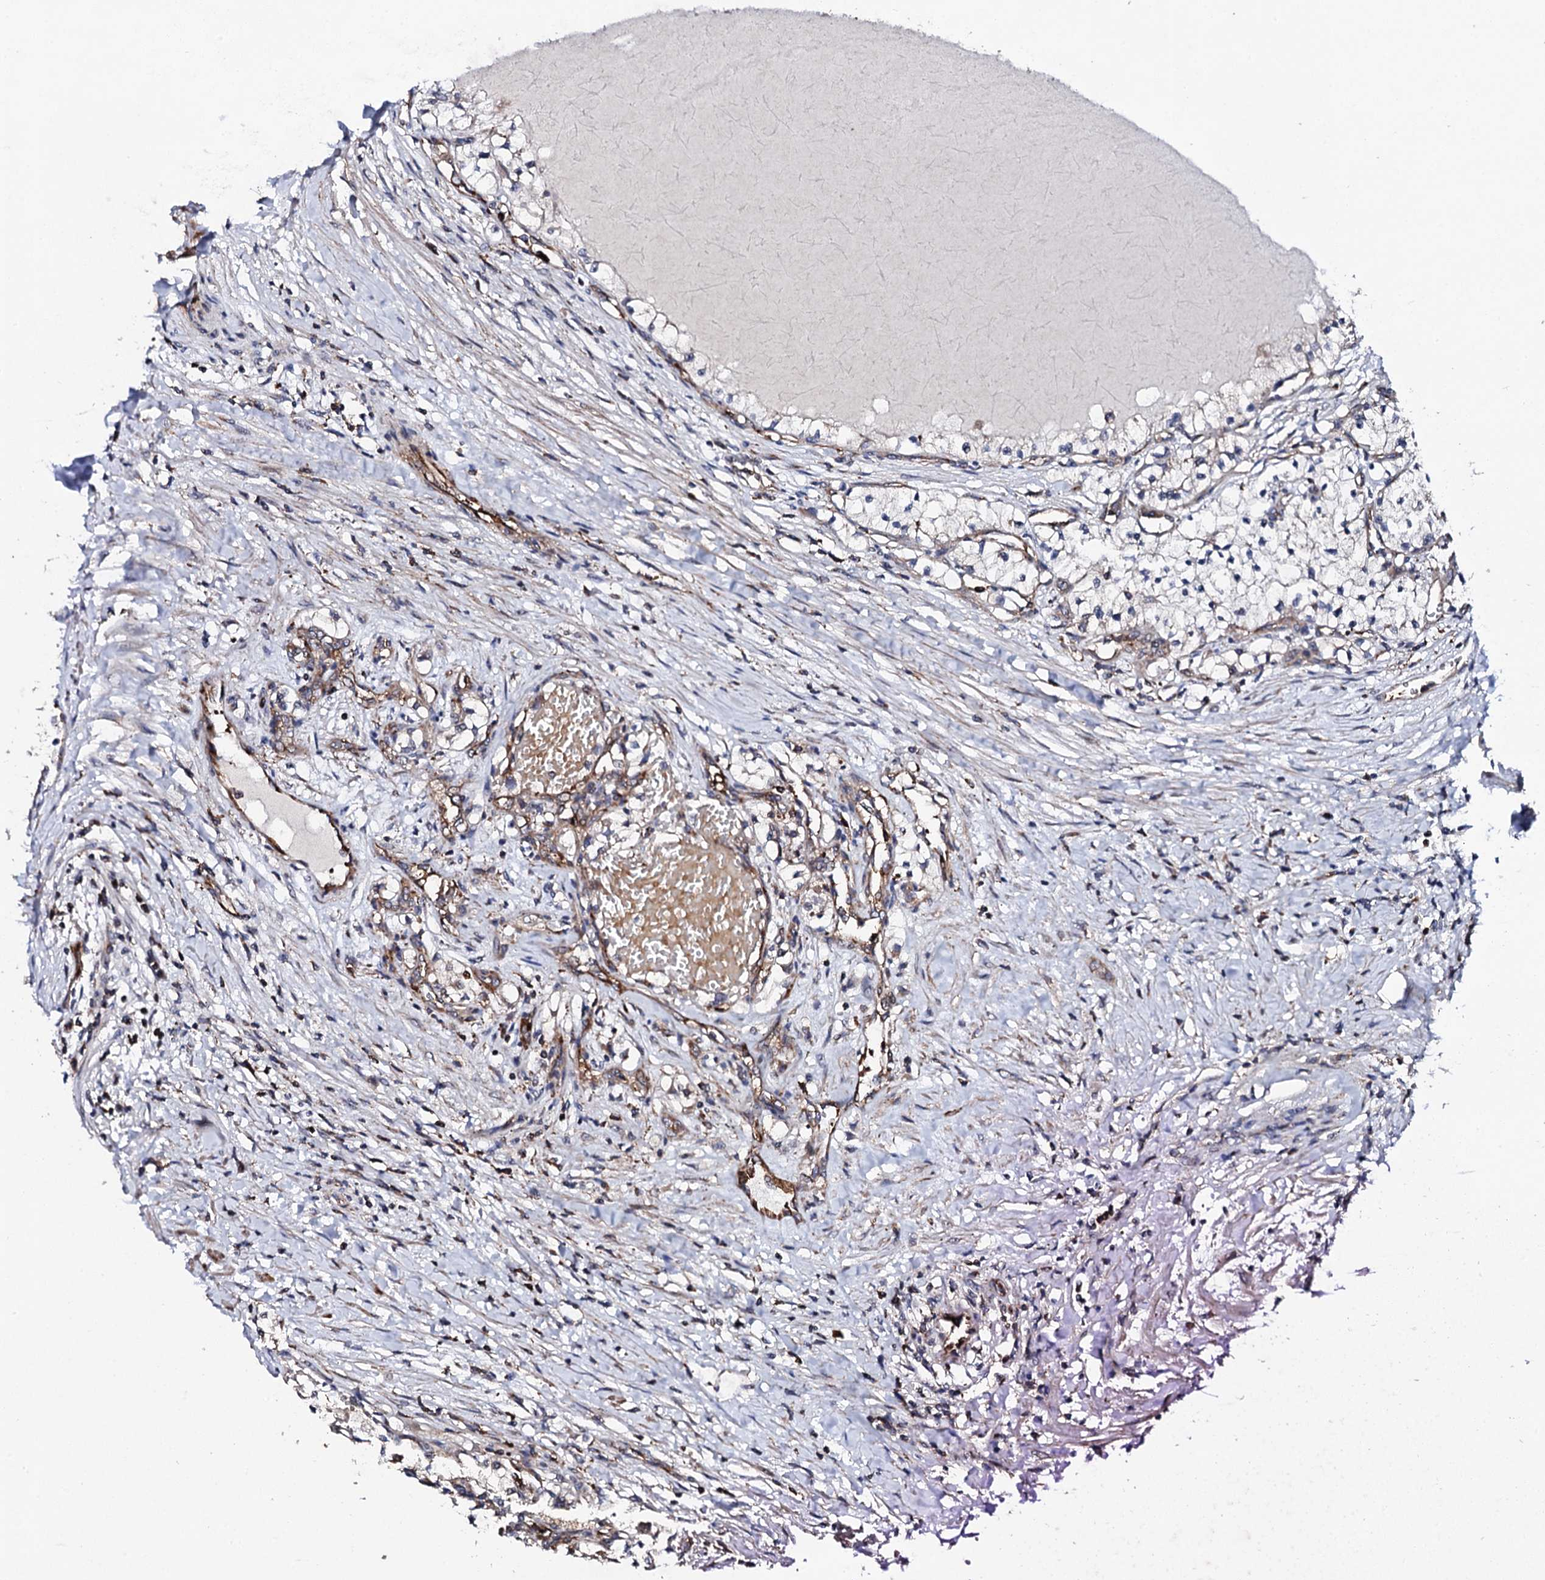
{"staining": {"intensity": "weak", "quantity": "<25%", "location": "cytoplasmic/membranous"}, "tissue": "renal cancer", "cell_type": "Tumor cells", "image_type": "cancer", "snomed": [{"axis": "morphology", "description": "Normal tissue, NOS"}, {"axis": "morphology", "description": "Adenocarcinoma, NOS"}, {"axis": "topography", "description": "Kidney"}], "caption": "High power microscopy image of an immunohistochemistry micrograph of renal cancer, revealing no significant positivity in tumor cells. (DAB (3,3'-diaminobenzidine) IHC visualized using brightfield microscopy, high magnification).", "gene": "GTPBP4", "patient": {"sex": "male", "age": 68}}